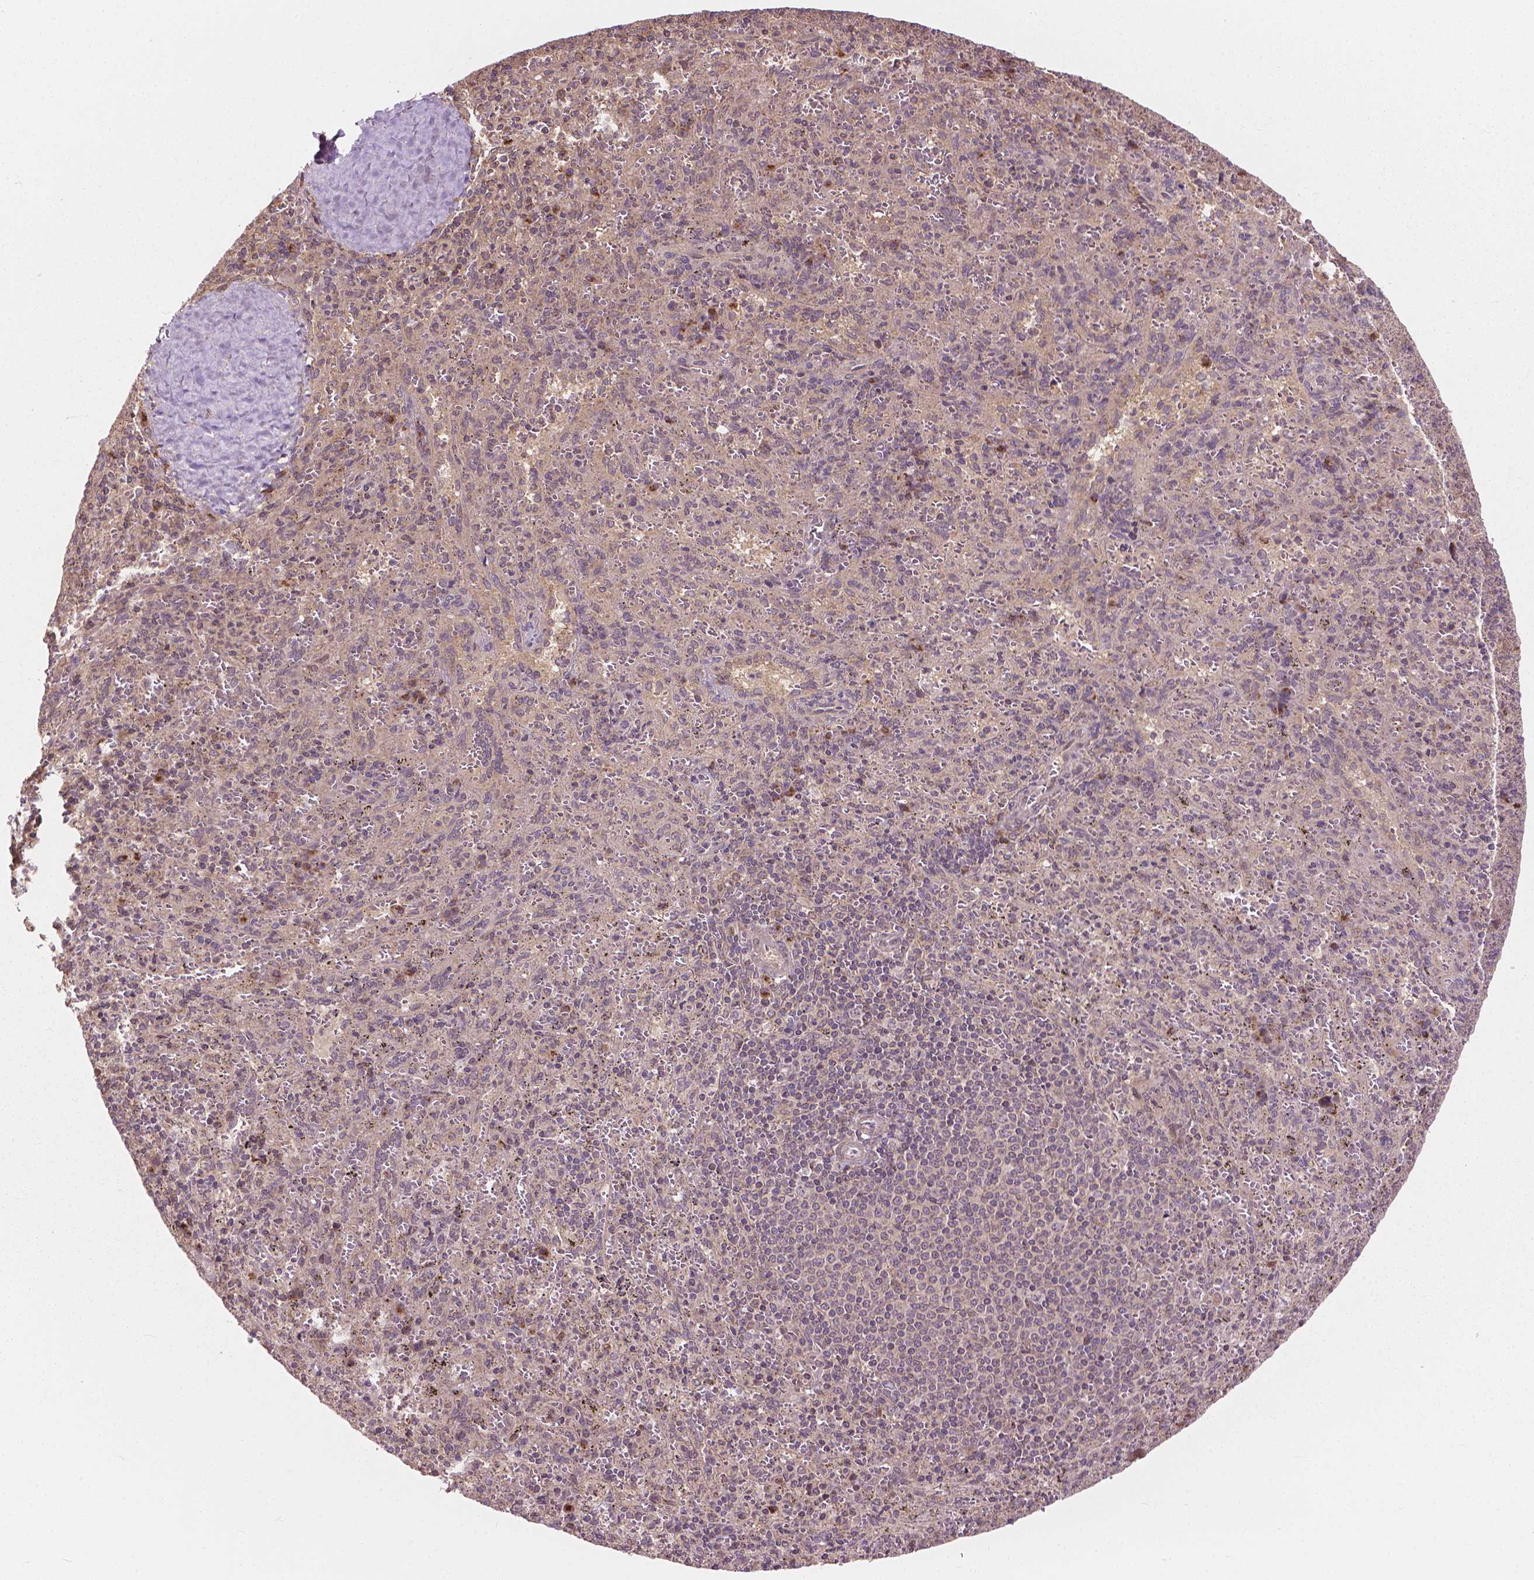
{"staining": {"intensity": "weak", "quantity": "<25%", "location": "cytoplasmic/membranous"}, "tissue": "spleen", "cell_type": "Cells in red pulp", "image_type": "normal", "snomed": [{"axis": "morphology", "description": "Normal tissue, NOS"}, {"axis": "topography", "description": "Spleen"}], "caption": "This is a micrograph of immunohistochemistry (IHC) staining of benign spleen, which shows no positivity in cells in red pulp.", "gene": "PPP1CB", "patient": {"sex": "male", "age": 57}}